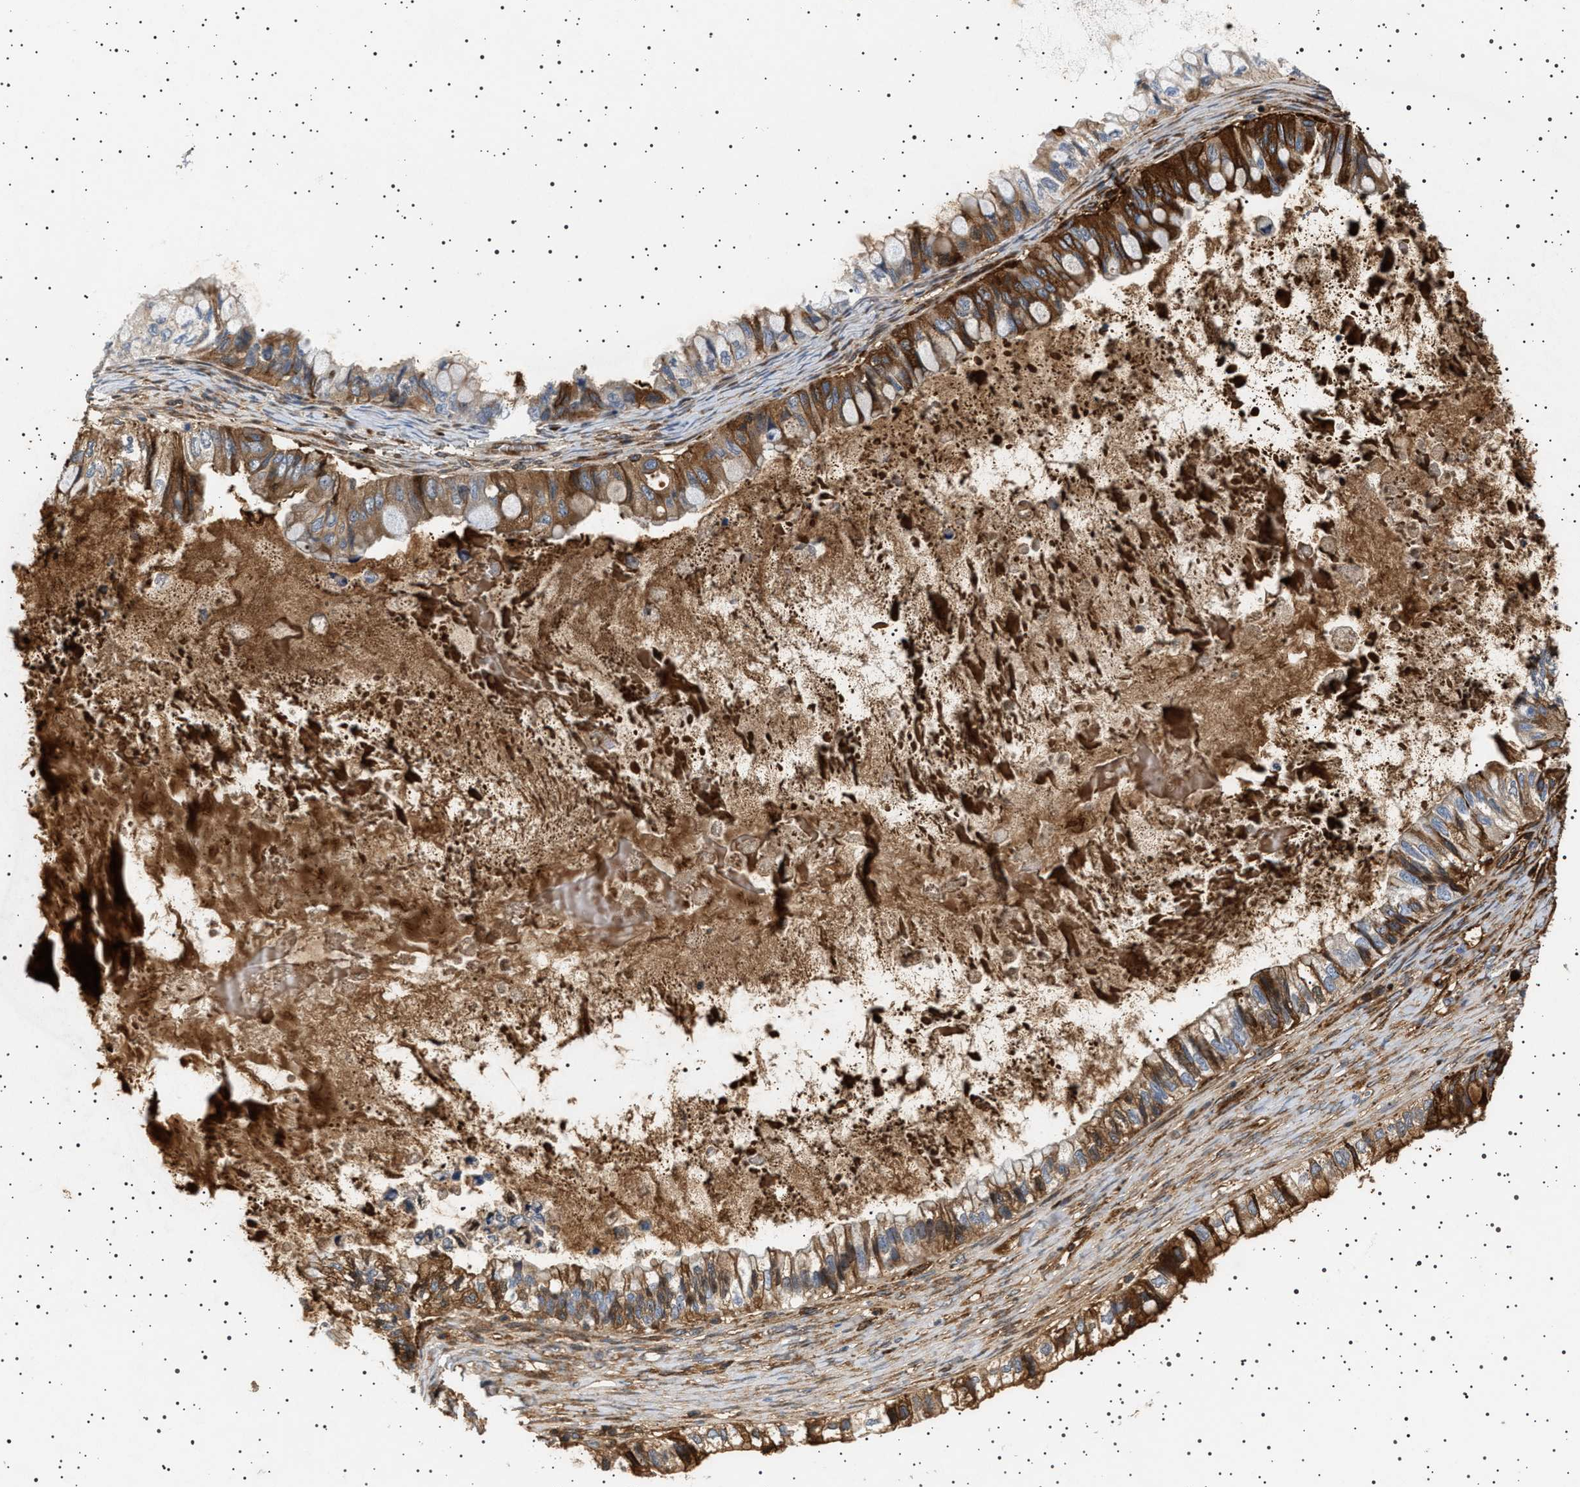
{"staining": {"intensity": "moderate", "quantity": ">75%", "location": "cytoplasmic/membranous"}, "tissue": "ovarian cancer", "cell_type": "Tumor cells", "image_type": "cancer", "snomed": [{"axis": "morphology", "description": "Cystadenocarcinoma, mucinous, NOS"}, {"axis": "topography", "description": "Ovary"}], "caption": "A brown stain highlights moderate cytoplasmic/membranous expression of a protein in ovarian cancer (mucinous cystadenocarcinoma) tumor cells.", "gene": "FICD", "patient": {"sex": "female", "age": 80}}